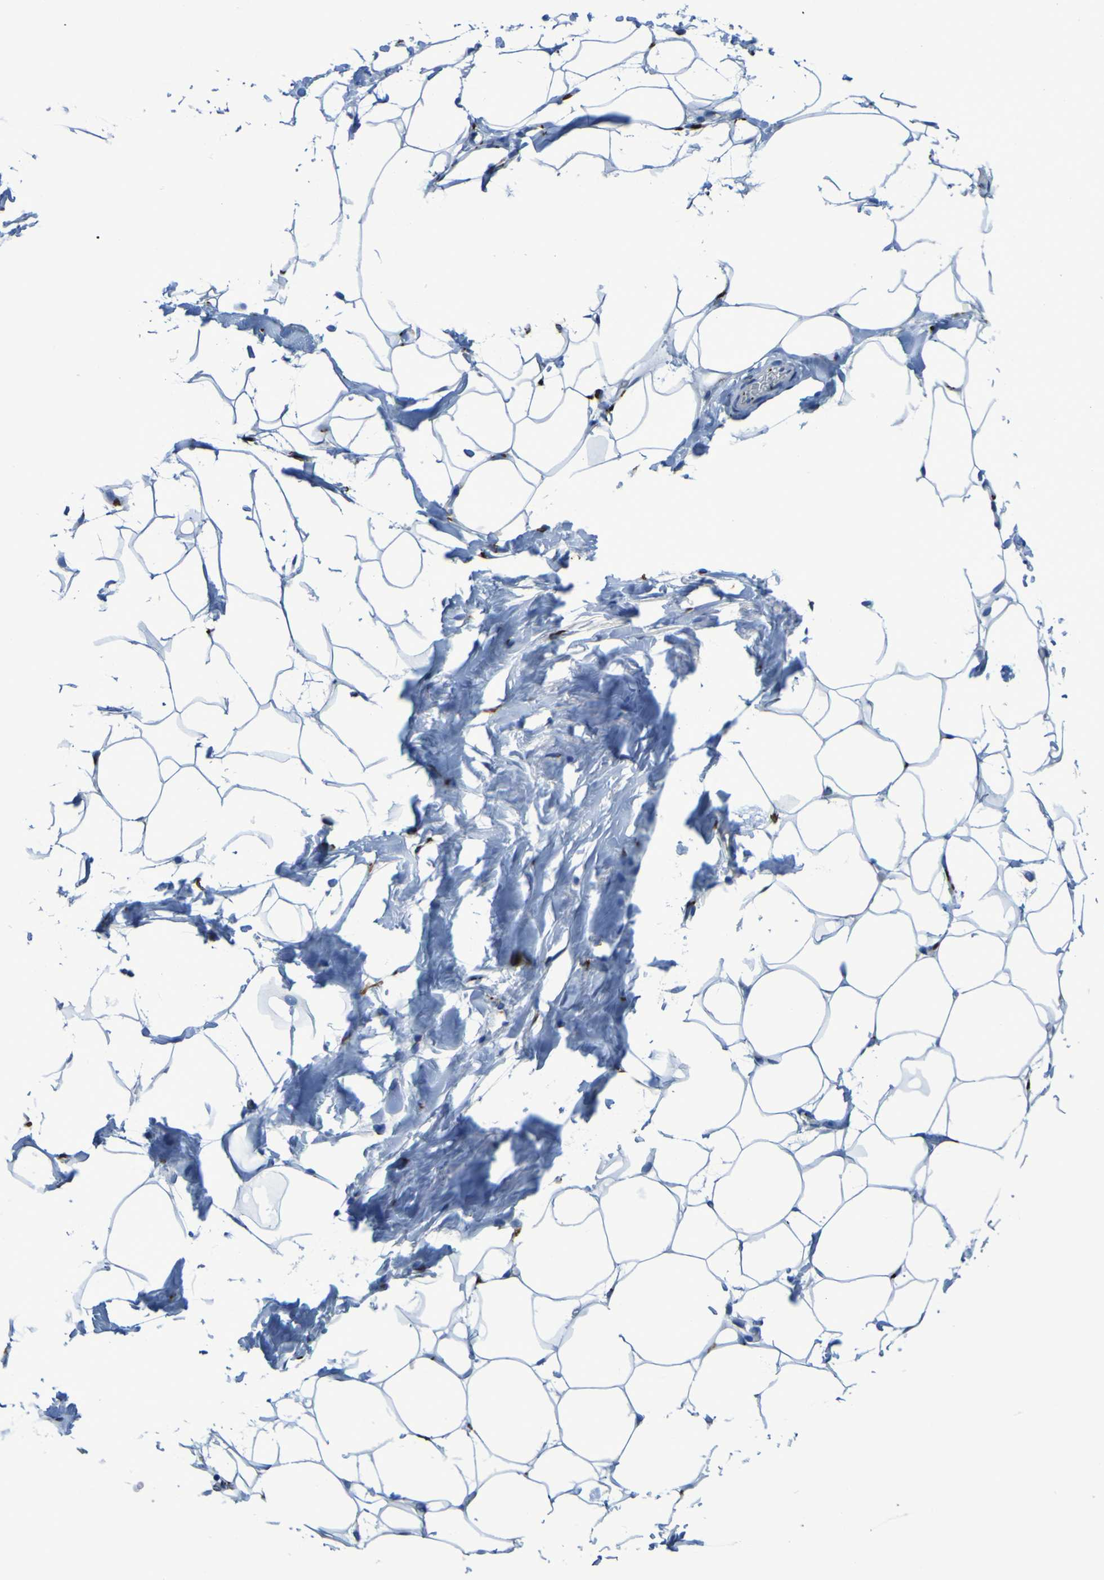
{"staining": {"intensity": "negative", "quantity": "none", "location": "none"}, "tissue": "adipose tissue", "cell_type": "Adipocytes", "image_type": "normal", "snomed": [{"axis": "morphology", "description": "Normal tissue, NOS"}, {"axis": "topography", "description": "Breast"}, {"axis": "topography", "description": "Adipose tissue"}], "caption": "DAB (3,3'-diaminobenzidine) immunohistochemical staining of normal adipose tissue reveals no significant positivity in adipocytes.", "gene": "GOLM1", "patient": {"sex": "female", "age": 25}}